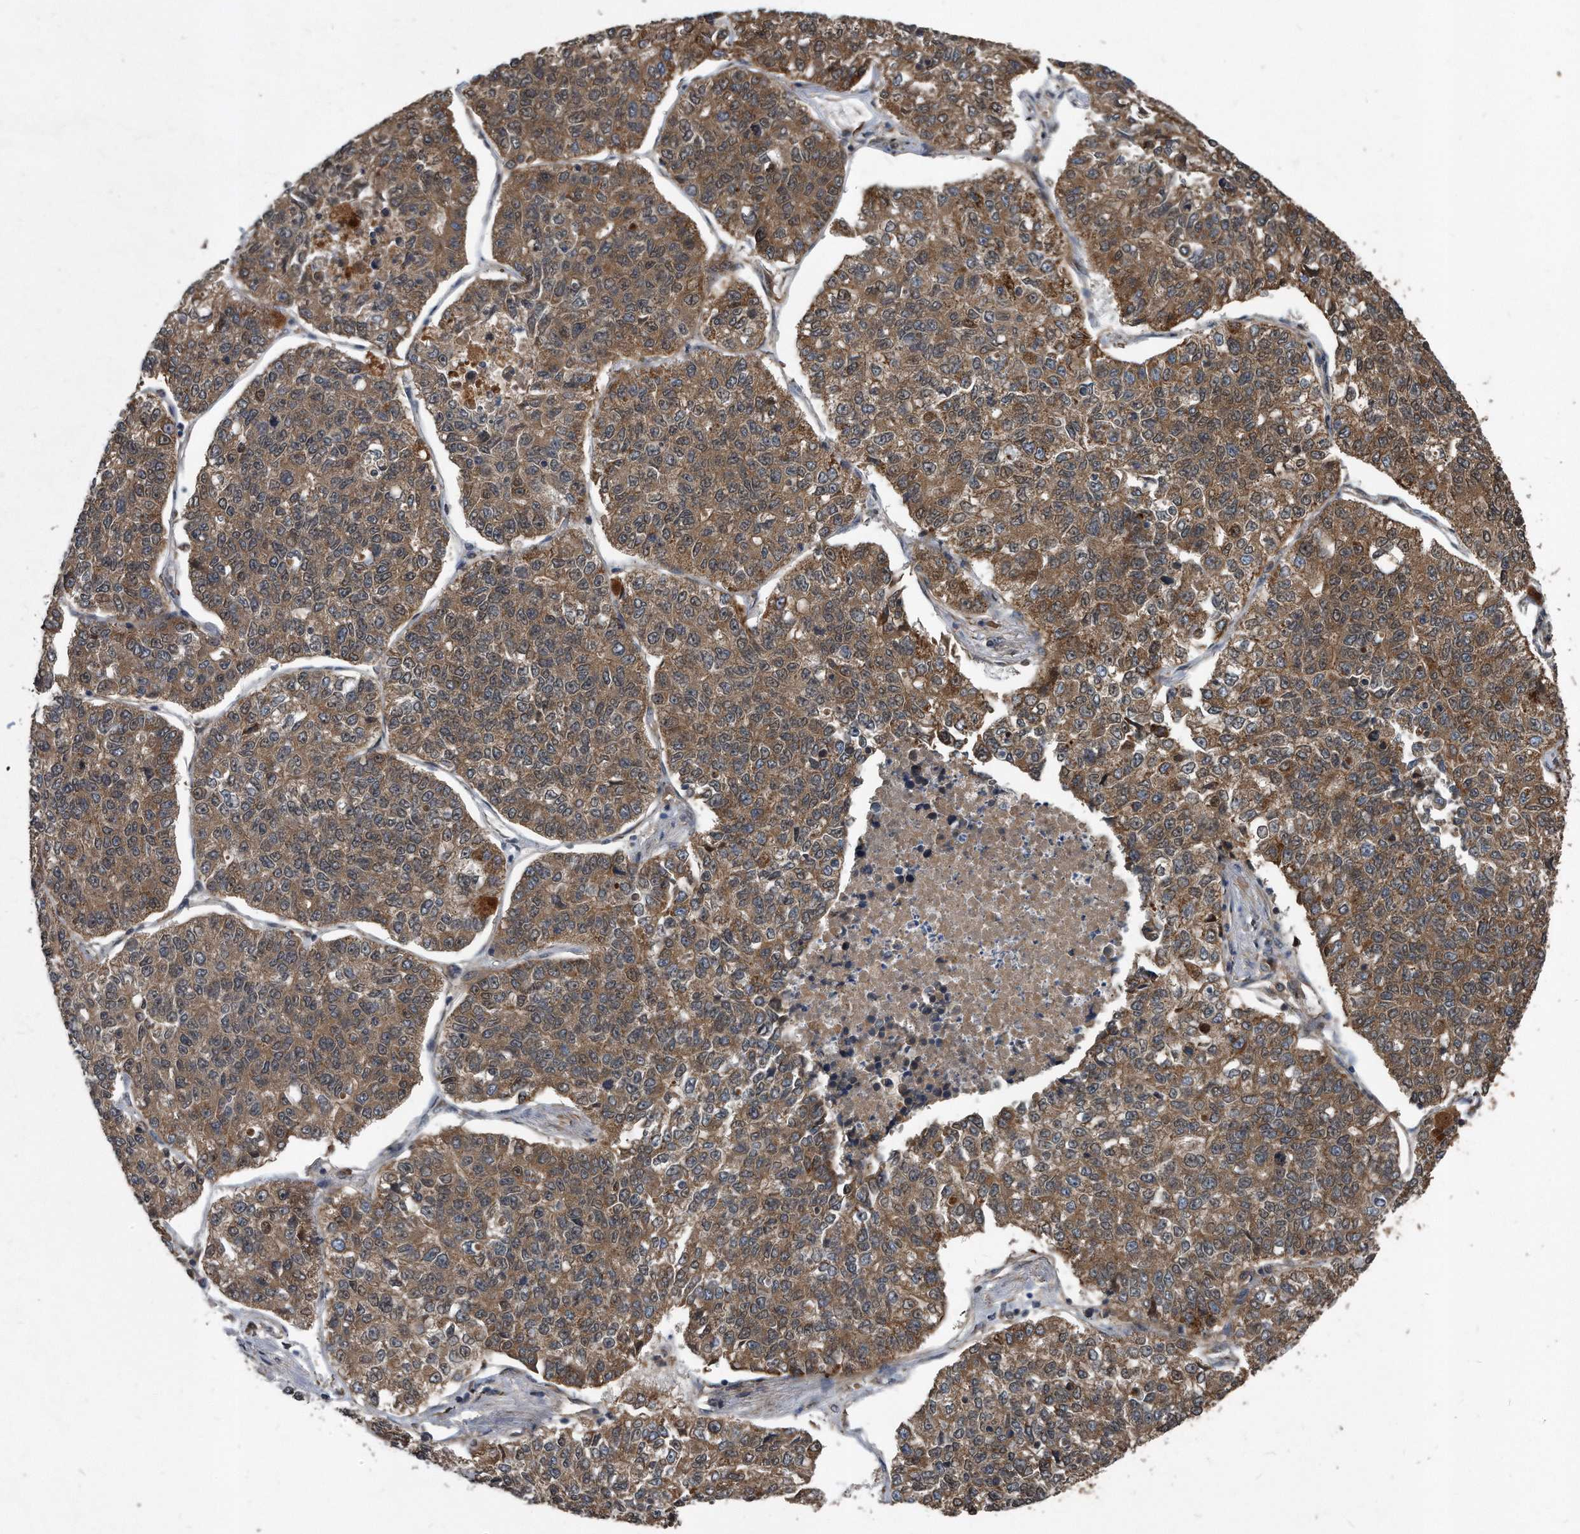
{"staining": {"intensity": "moderate", "quantity": ">75%", "location": "cytoplasmic/membranous"}, "tissue": "lung cancer", "cell_type": "Tumor cells", "image_type": "cancer", "snomed": [{"axis": "morphology", "description": "Adenocarcinoma, NOS"}, {"axis": "topography", "description": "Lung"}], "caption": "This histopathology image demonstrates lung adenocarcinoma stained with immunohistochemistry to label a protein in brown. The cytoplasmic/membranous of tumor cells show moderate positivity for the protein. Nuclei are counter-stained blue.", "gene": "FAM136A", "patient": {"sex": "male", "age": 49}}